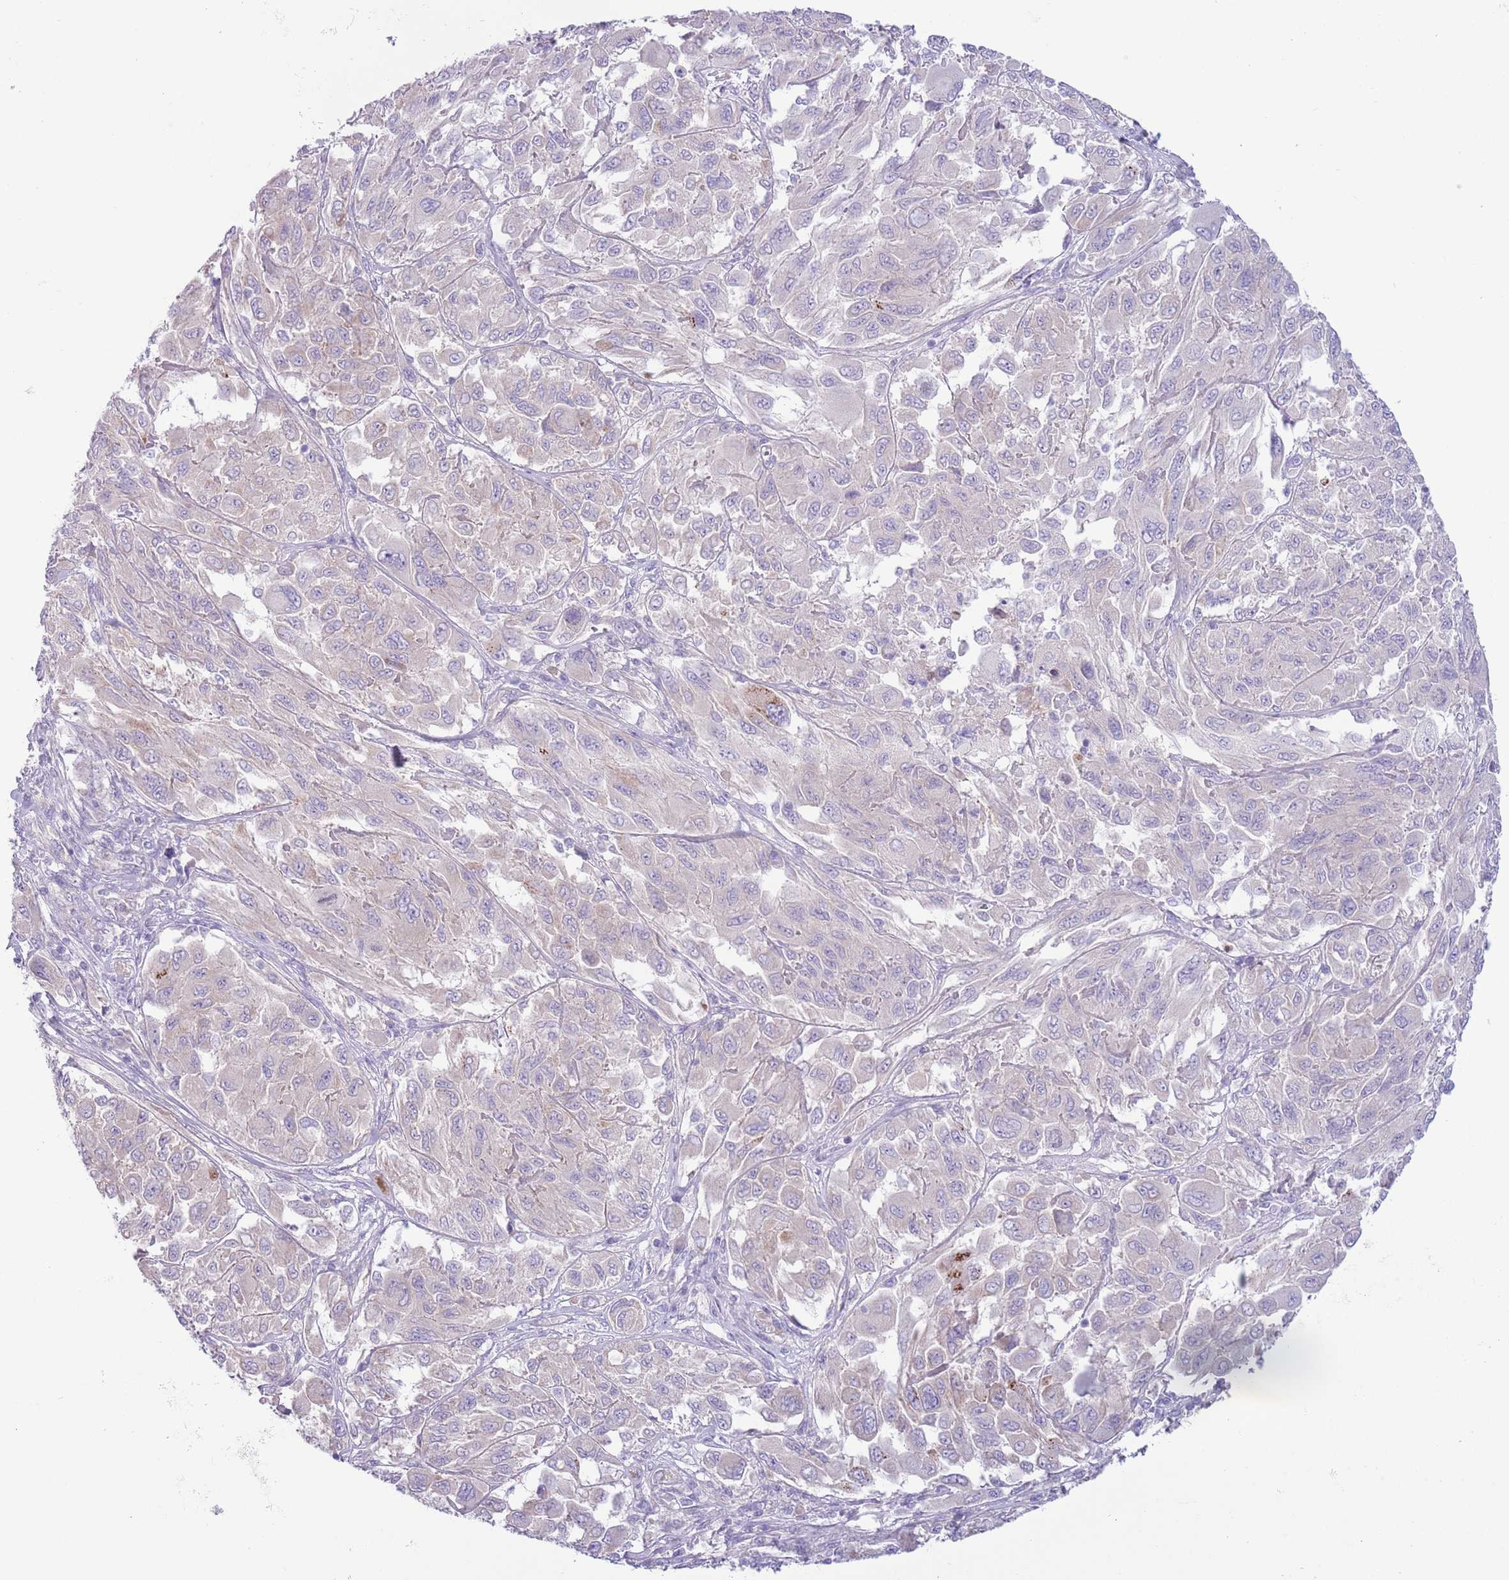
{"staining": {"intensity": "negative", "quantity": "none", "location": "none"}, "tissue": "melanoma", "cell_type": "Tumor cells", "image_type": "cancer", "snomed": [{"axis": "morphology", "description": "Malignant melanoma, NOS"}, {"axis": "topography", "description": "Skin"}], "caption": "This image is of malignant melanoma stained with IHC to label a protein in brown with the nuclei are counter-stained blue. There is no expression in tumor cells.", "gene": "CFH", "patient": {"sex": "female", "age": 91}}